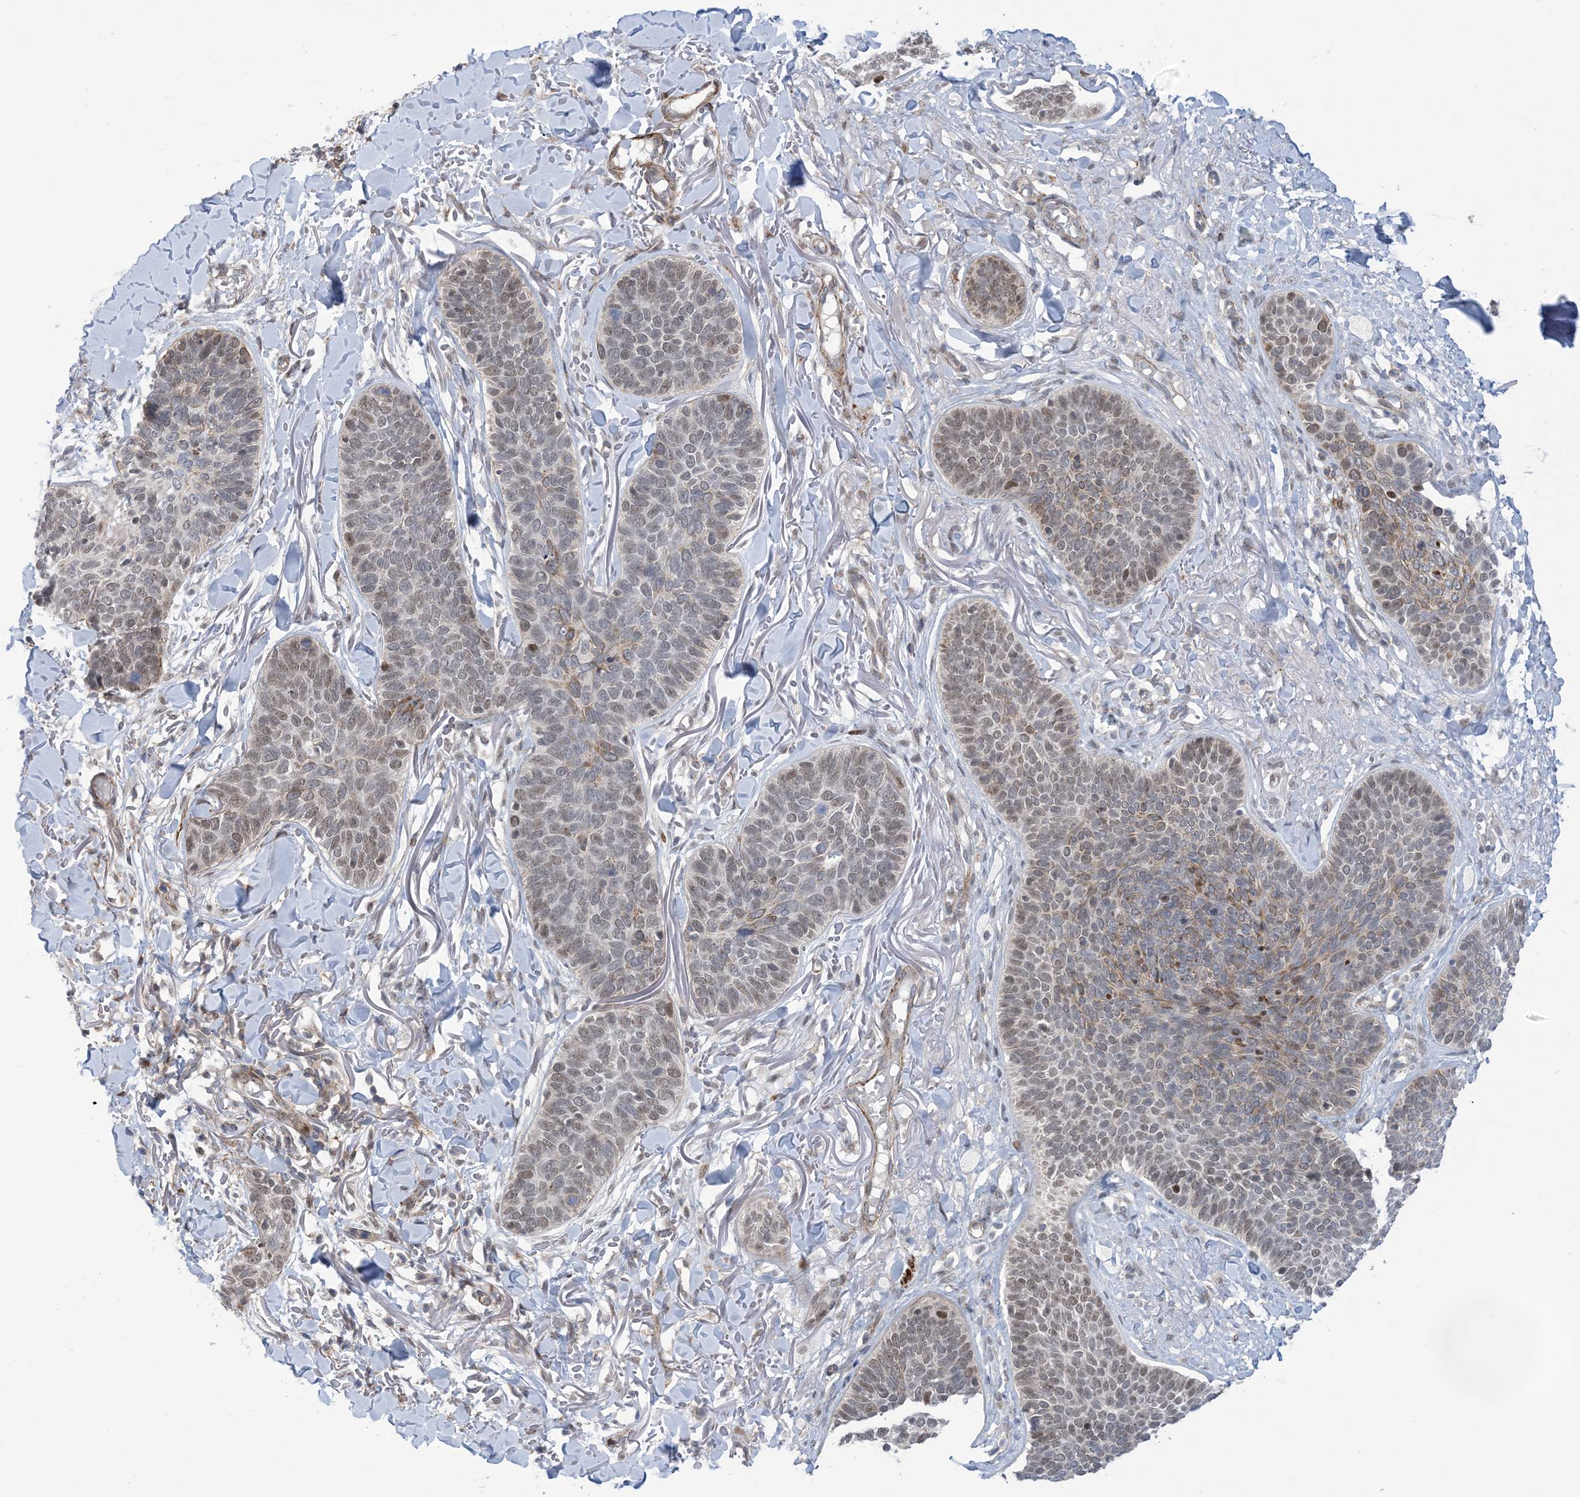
{"staining": {"intensity": "weak", "quantity": ">75%", "location": "nuclear"}, "tissue": "skin cancer", "cell_type": "Tumor cells", "image_type": "cancer", "snomed": [{"axis": "morphology", "description": "Basal cell carcinoma"}, {"axis": "topography", "description": "Skin"}], "caption": "Skin cancer stained for a protein (brown) shows weak nuclear positive expression in about >75% of tumor cells.", "gene": "ZNF8", "patient": {"sex": "male", "age": 85}}